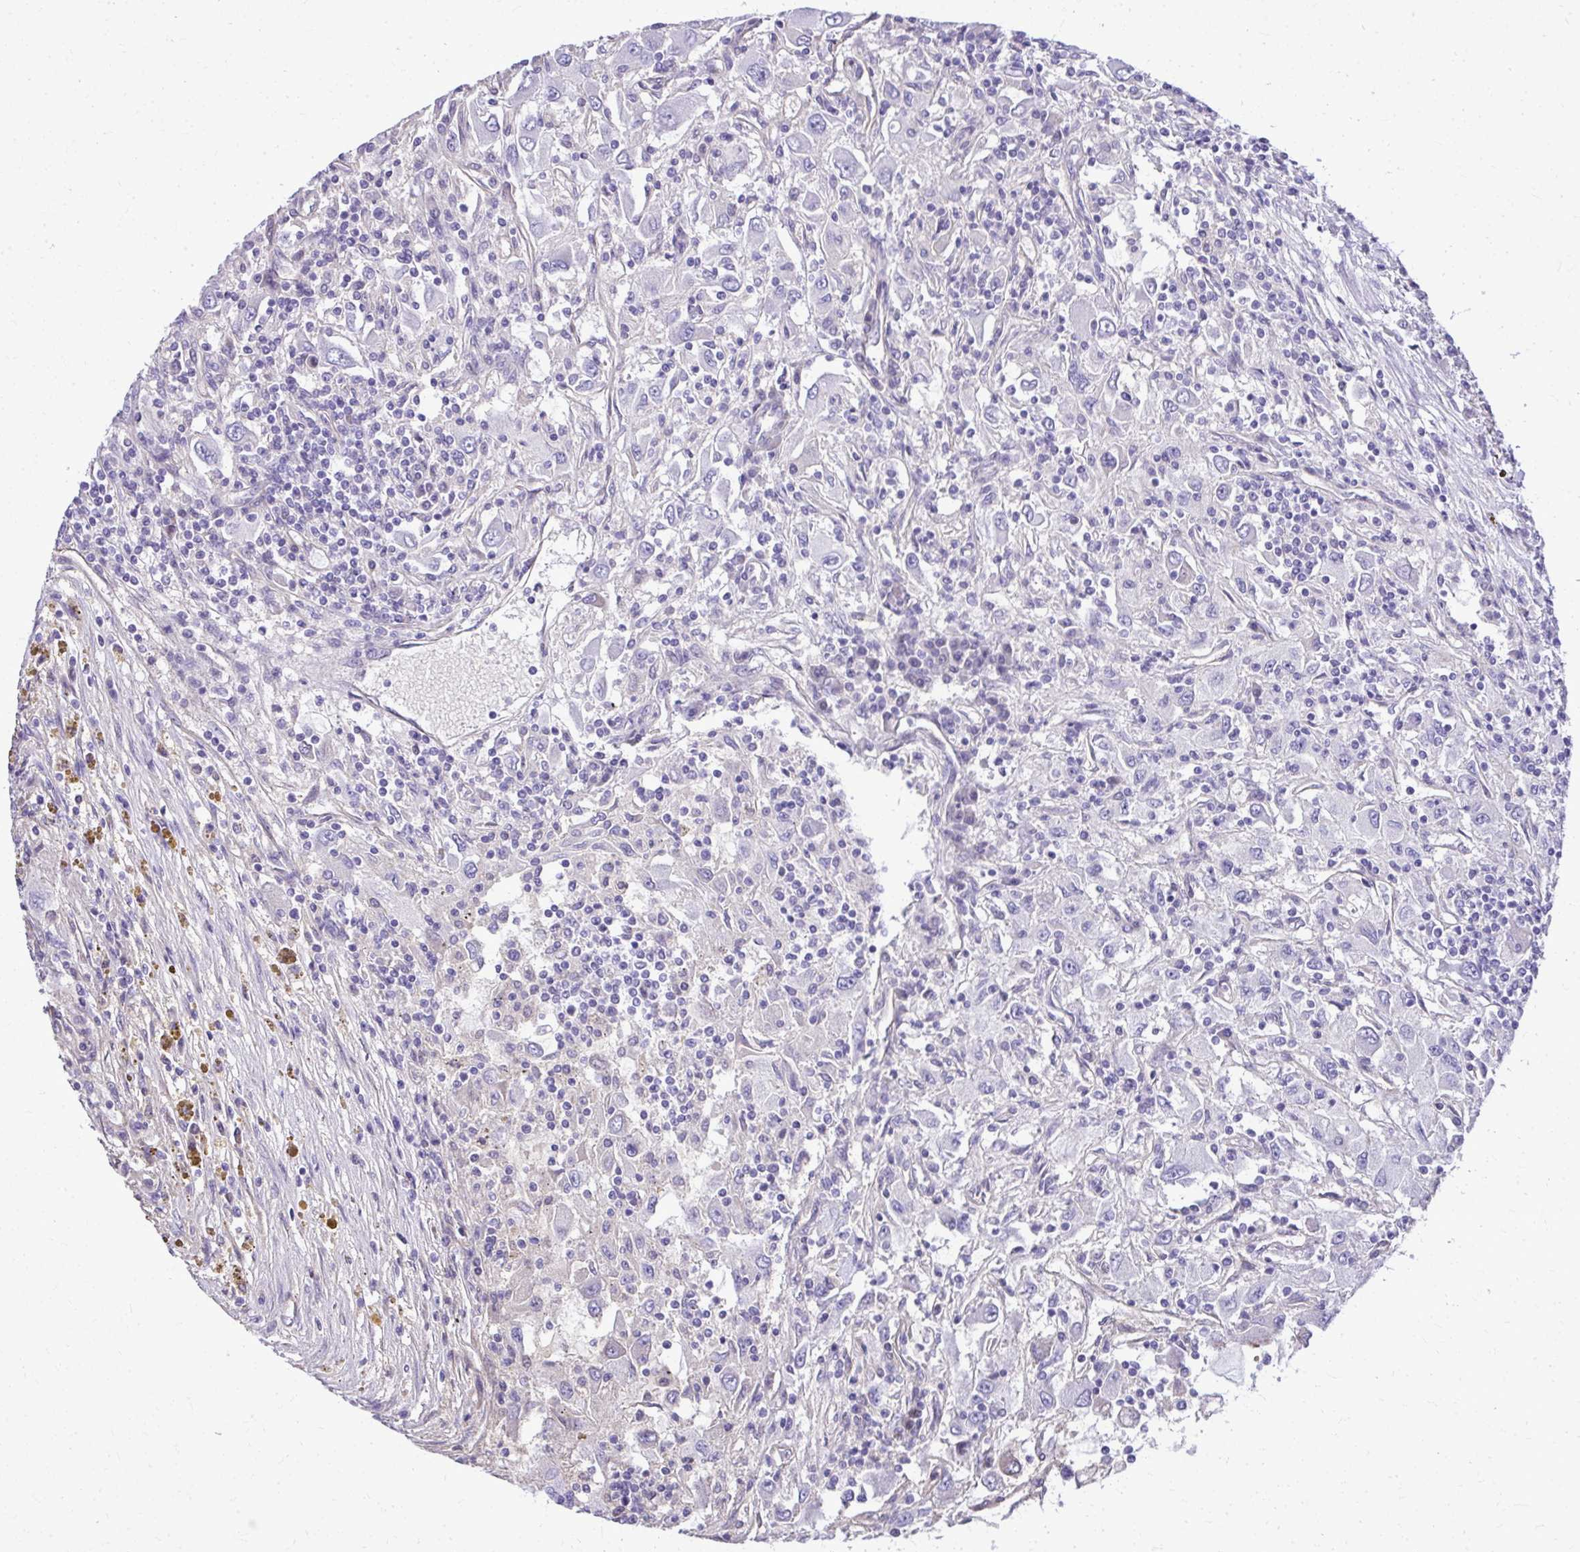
{"staining": {"intensity": "negative", "quantity": "none", "location": "none"}, "tissue": "renal cancer", "cell_type": "Tumor cells", "image_type": "cancer", "snomed": [{"axis": "morphology", "description": "Adenocarcinoma, NOS"}, {"axis": "topography", "description": "Kidney"}], "caption": "The immunohistochemistry image has no significant expression in tumor cells of renal adenocarcinoma tissue. Nuclei are stained in blue.", "gene": "RUNDC3B", "patient": {"sex": "female", "age": 67}}